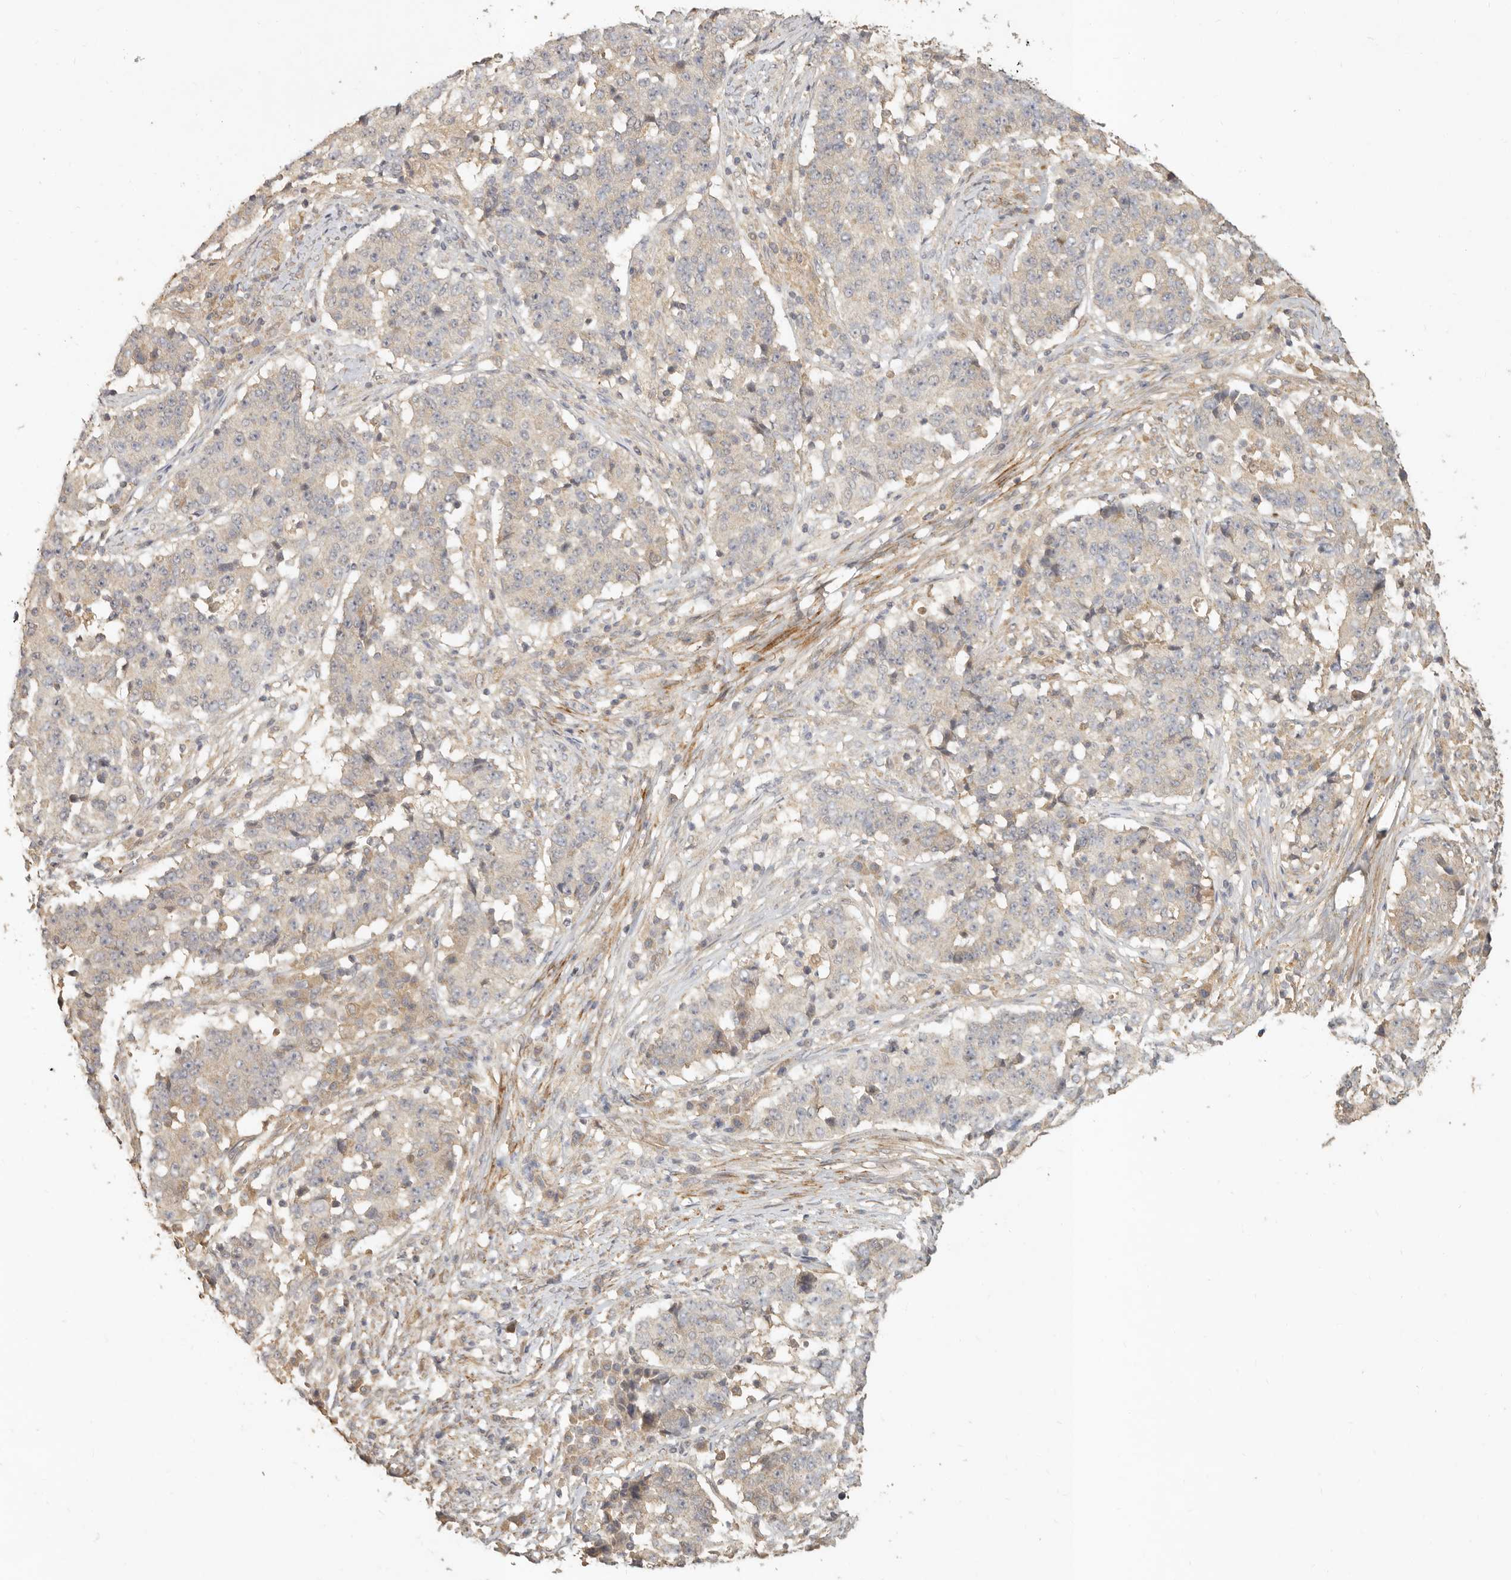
{"staining": {"intensity": "negative", "quantity": "none", "location": "none"}, "tissue": "stomach cancer", "cell_type": "Tumor cells", "image_type": "cancer", "snomed": [{"axis": "morphology", "description": "Adenocarcinoma, NOS"}, {"axis": "topography", "description": "Stomach"}], "caption": "IHC photomicrograph of neoplastic tissue: human stomach cancer (adenocarcinoma) stained with DAB (3,3'-diaminobenzidine) shows no significant protein positivity in tumor cells. (Immunohistochemistry, brightfield microscopy, high magnification).", "gene": "VIPR1", "patient": {"sex": "male", "age": 59}}